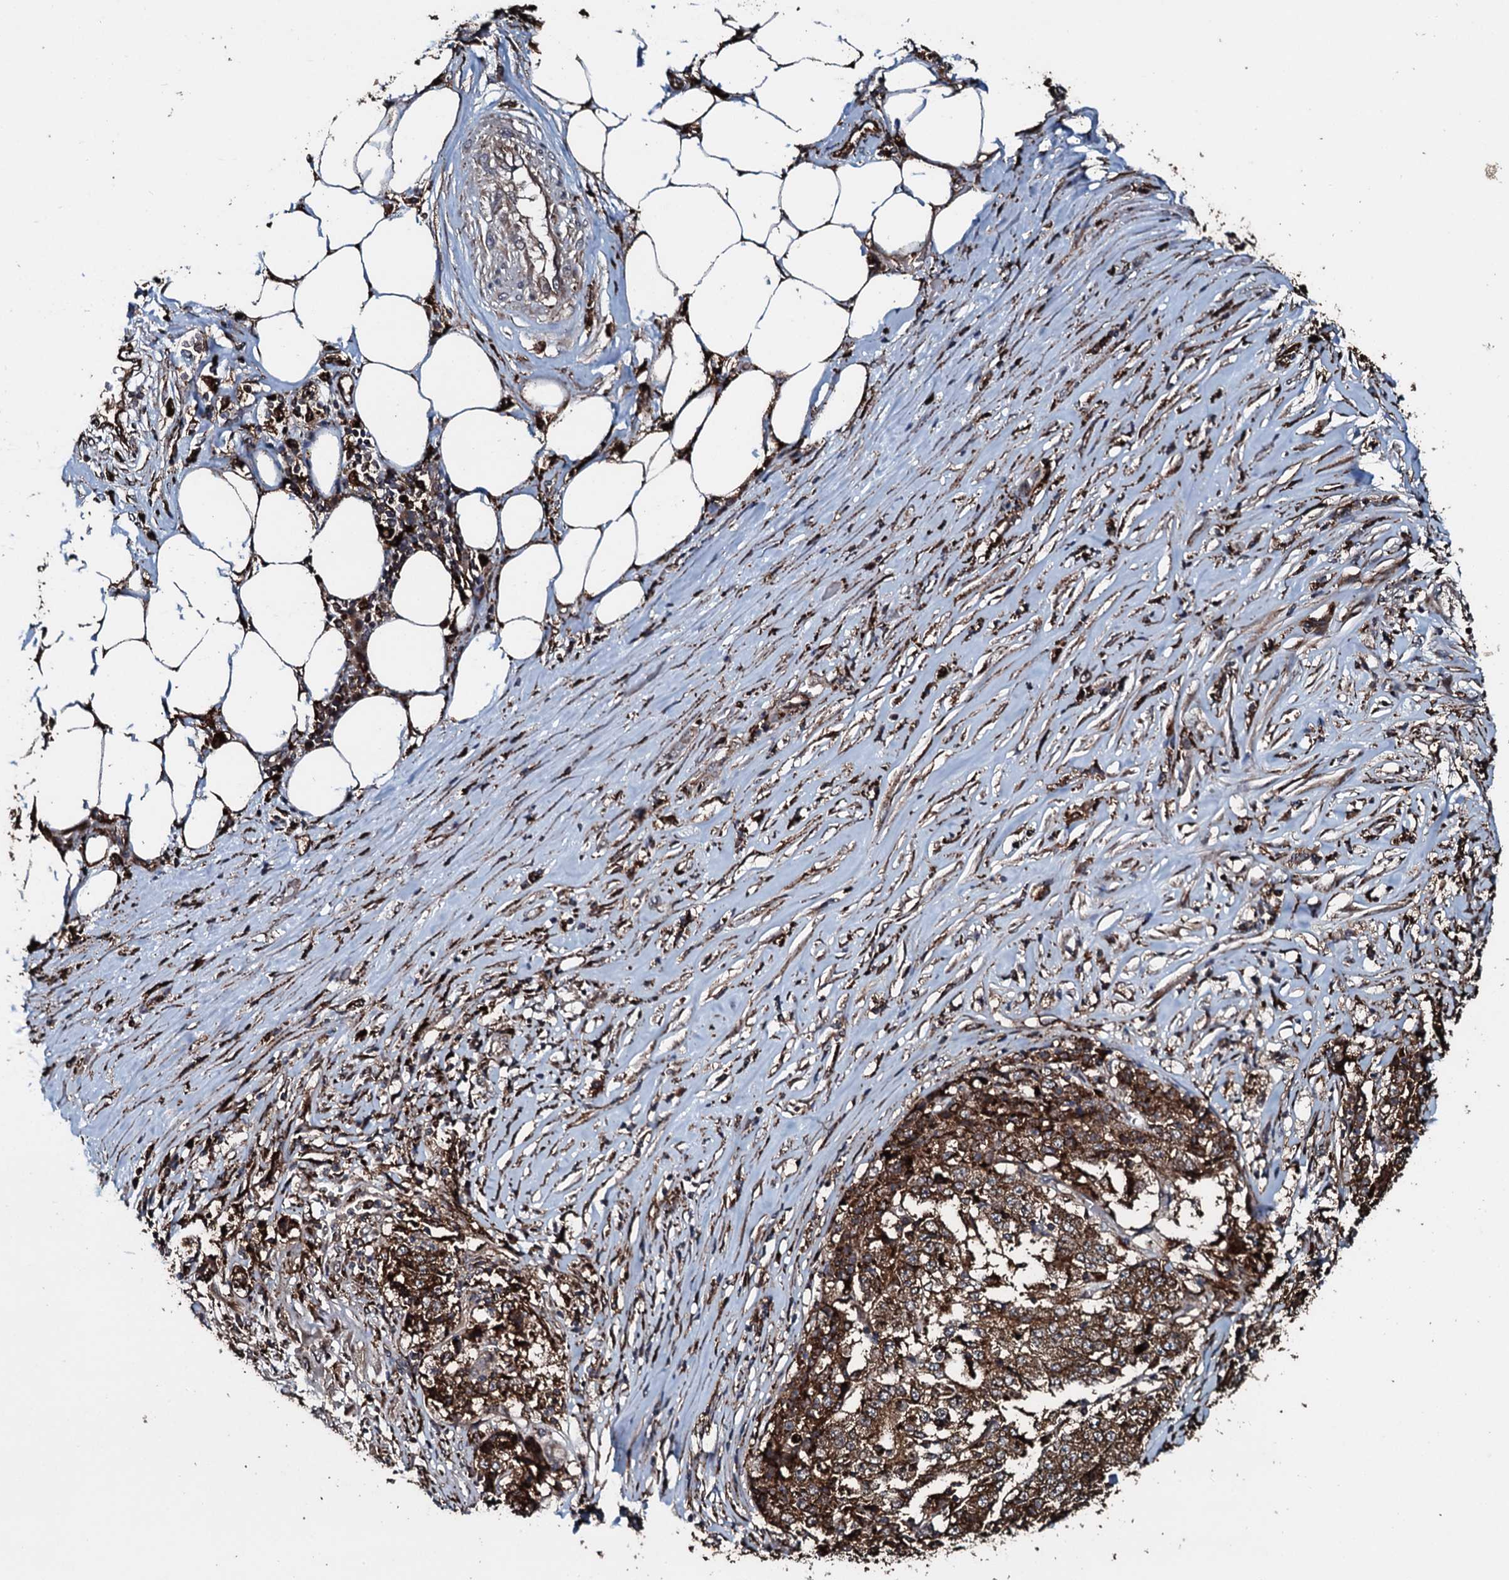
{"staining": {"intensity": "strong", "quantity": ">75%", "location": "cytoplasmic/membranous"}, "tissue": "stomach cancer", "cell_type": "Tumor cells", "image_type": "cancer", "snomed": [{"axis": "morphology", "description": "Adenocarcinoma, NOS"}, {"axis": "topography", "description": "Stomach"}], "caption": "Tumor cells show strong cytoplasmic/membranous staining in approximately >75% of cells in stomach cancer (adenocarcinoma). (Brightfield microscopy of DAB IHC at high magnification).", "gene": "TPGS2", "patient": {"sex": "male", "age": 59}}